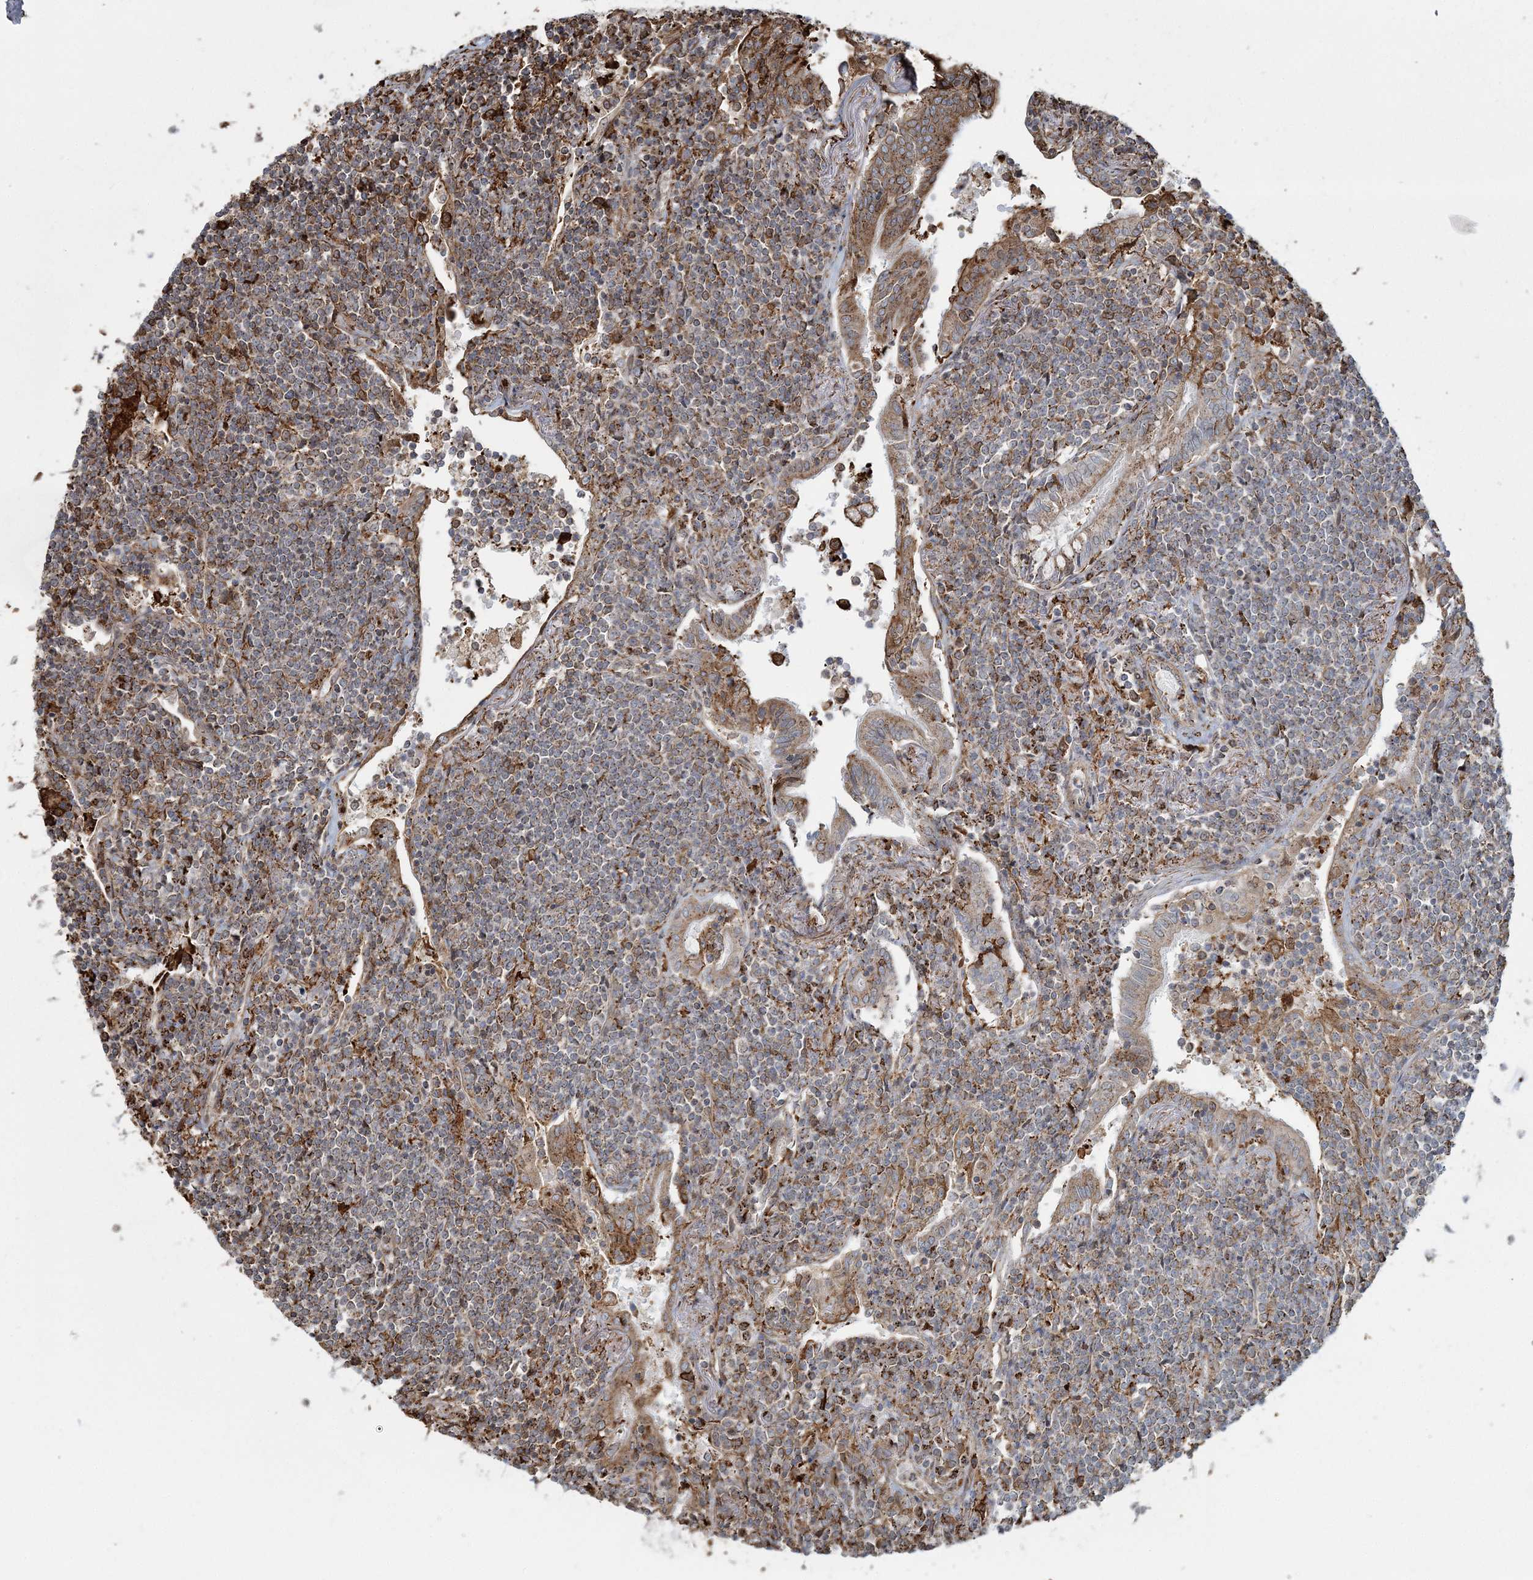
{"staining": {"intensity": "moderate", "quantity": "<25%", "location": "cytoplasmic/membranous"}, "tissue": "lymphoma", "cell_type": "Tumor cells", "image_type": "cancer", "snomed": [{"axis": "morphology", "description": "Malignant lymphoma, non-Hodgkin's type, Low grade"}, {"axis": "topography", "description": "Lung"}], "caption": "This is a histology image of immunohistochemistry (IHC) staining of lymphoma, which shows moderate staining in the cytoplasmic/membranous of tumor cells.", "gene": "TRAF3IP2", "patient": {"sex": "female", "age": 71}}